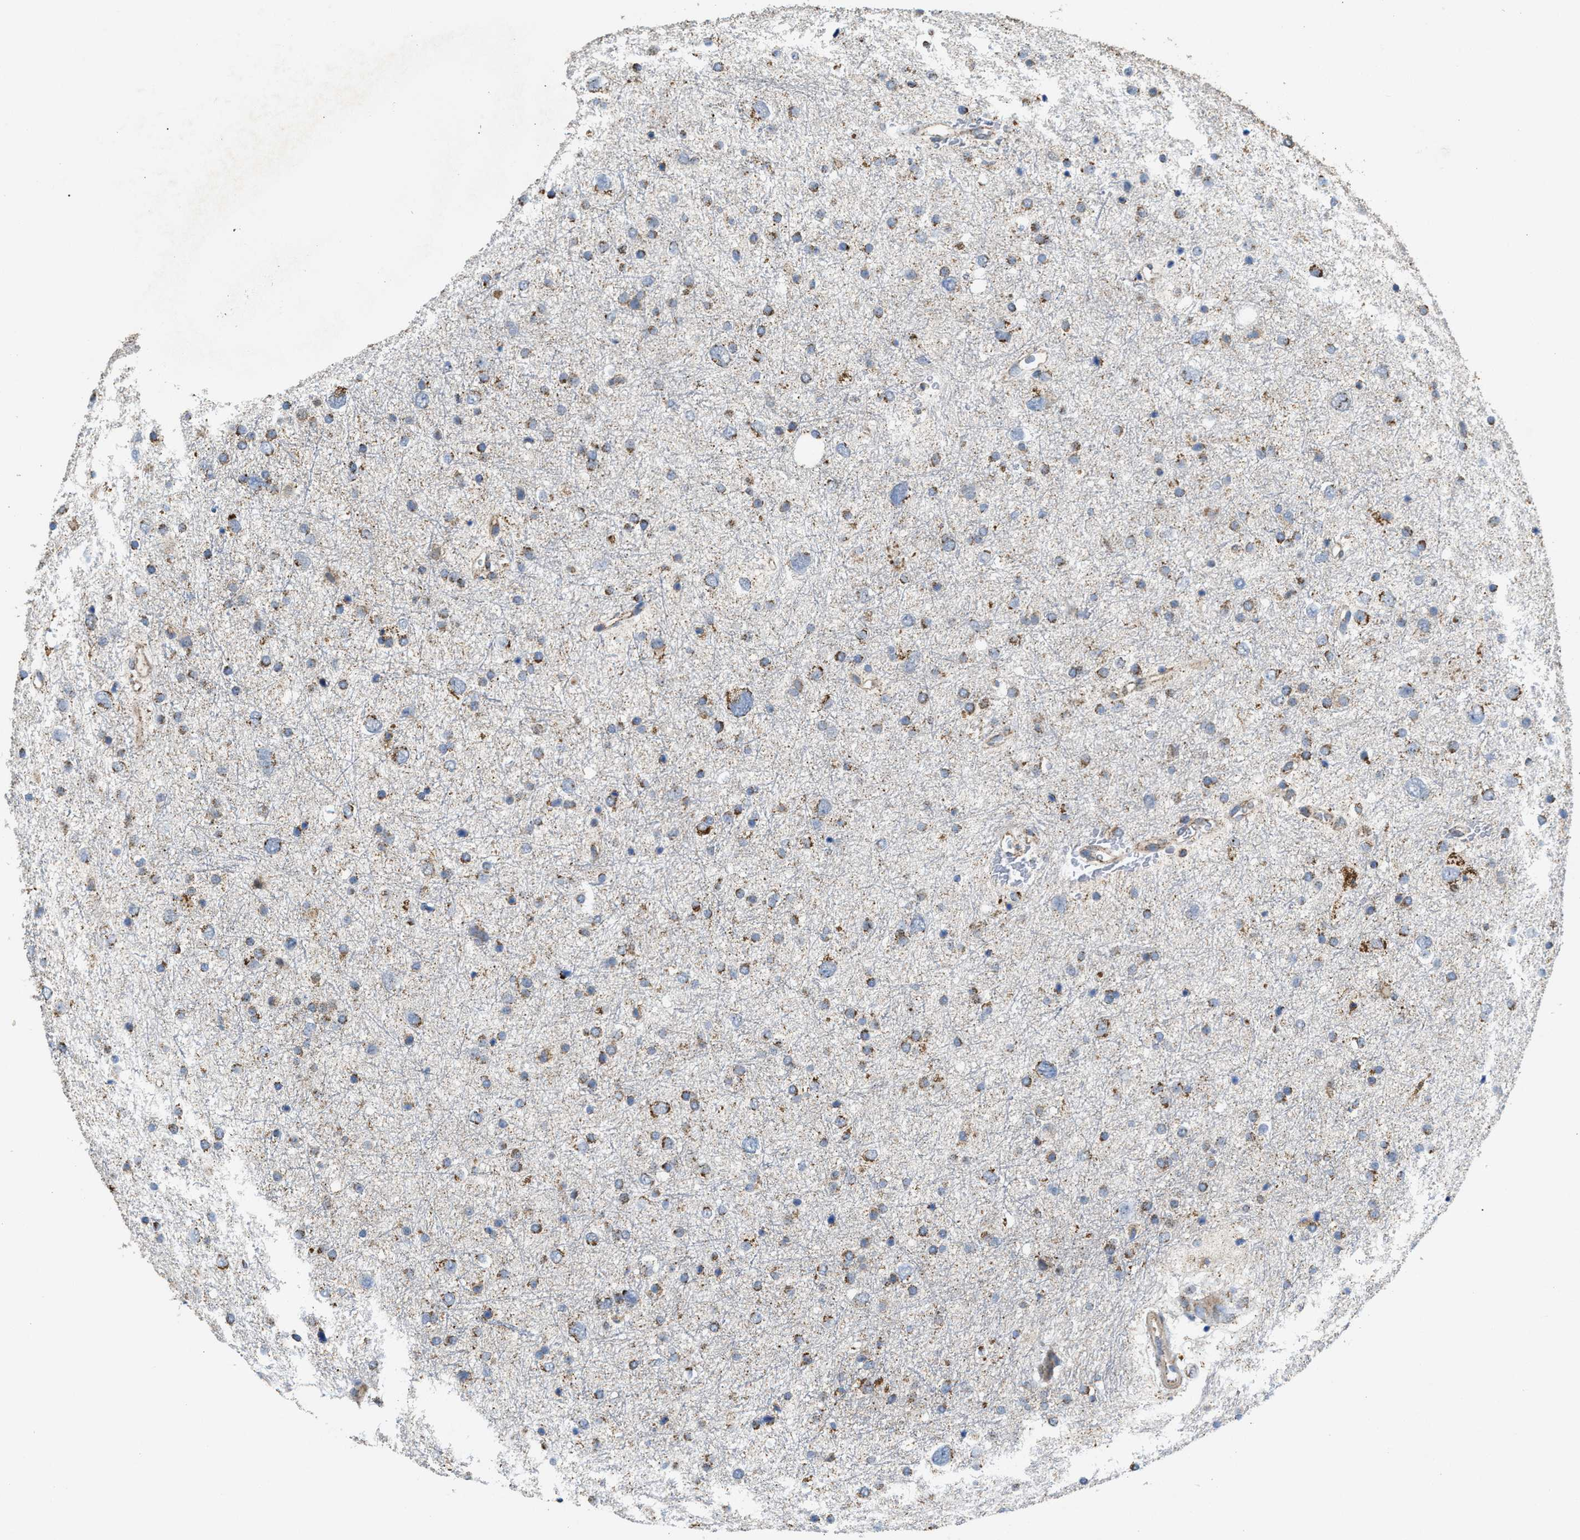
{"staining": {"intensity": "moderate", "quantity": ">75%", "location": "cytoplasmic/membranous"}, "tissue": "glioma", "cell_type": "Tumor cells", "image_type": "cancer", "snomed": [{"axis": "morphology", "description": "Glioma, malignant, Low grade"}, {"axis": "topography", "description": "Brain"}], "caption": "Immunohistochemical staining of human malignant glioma (low-grade) demonstrates medium levels of moderate cytoplasmic/membranous positivity in about >75% of tumor cells.", "gene": "TACO1", "patient": {"sex": "female", "age": 37}}